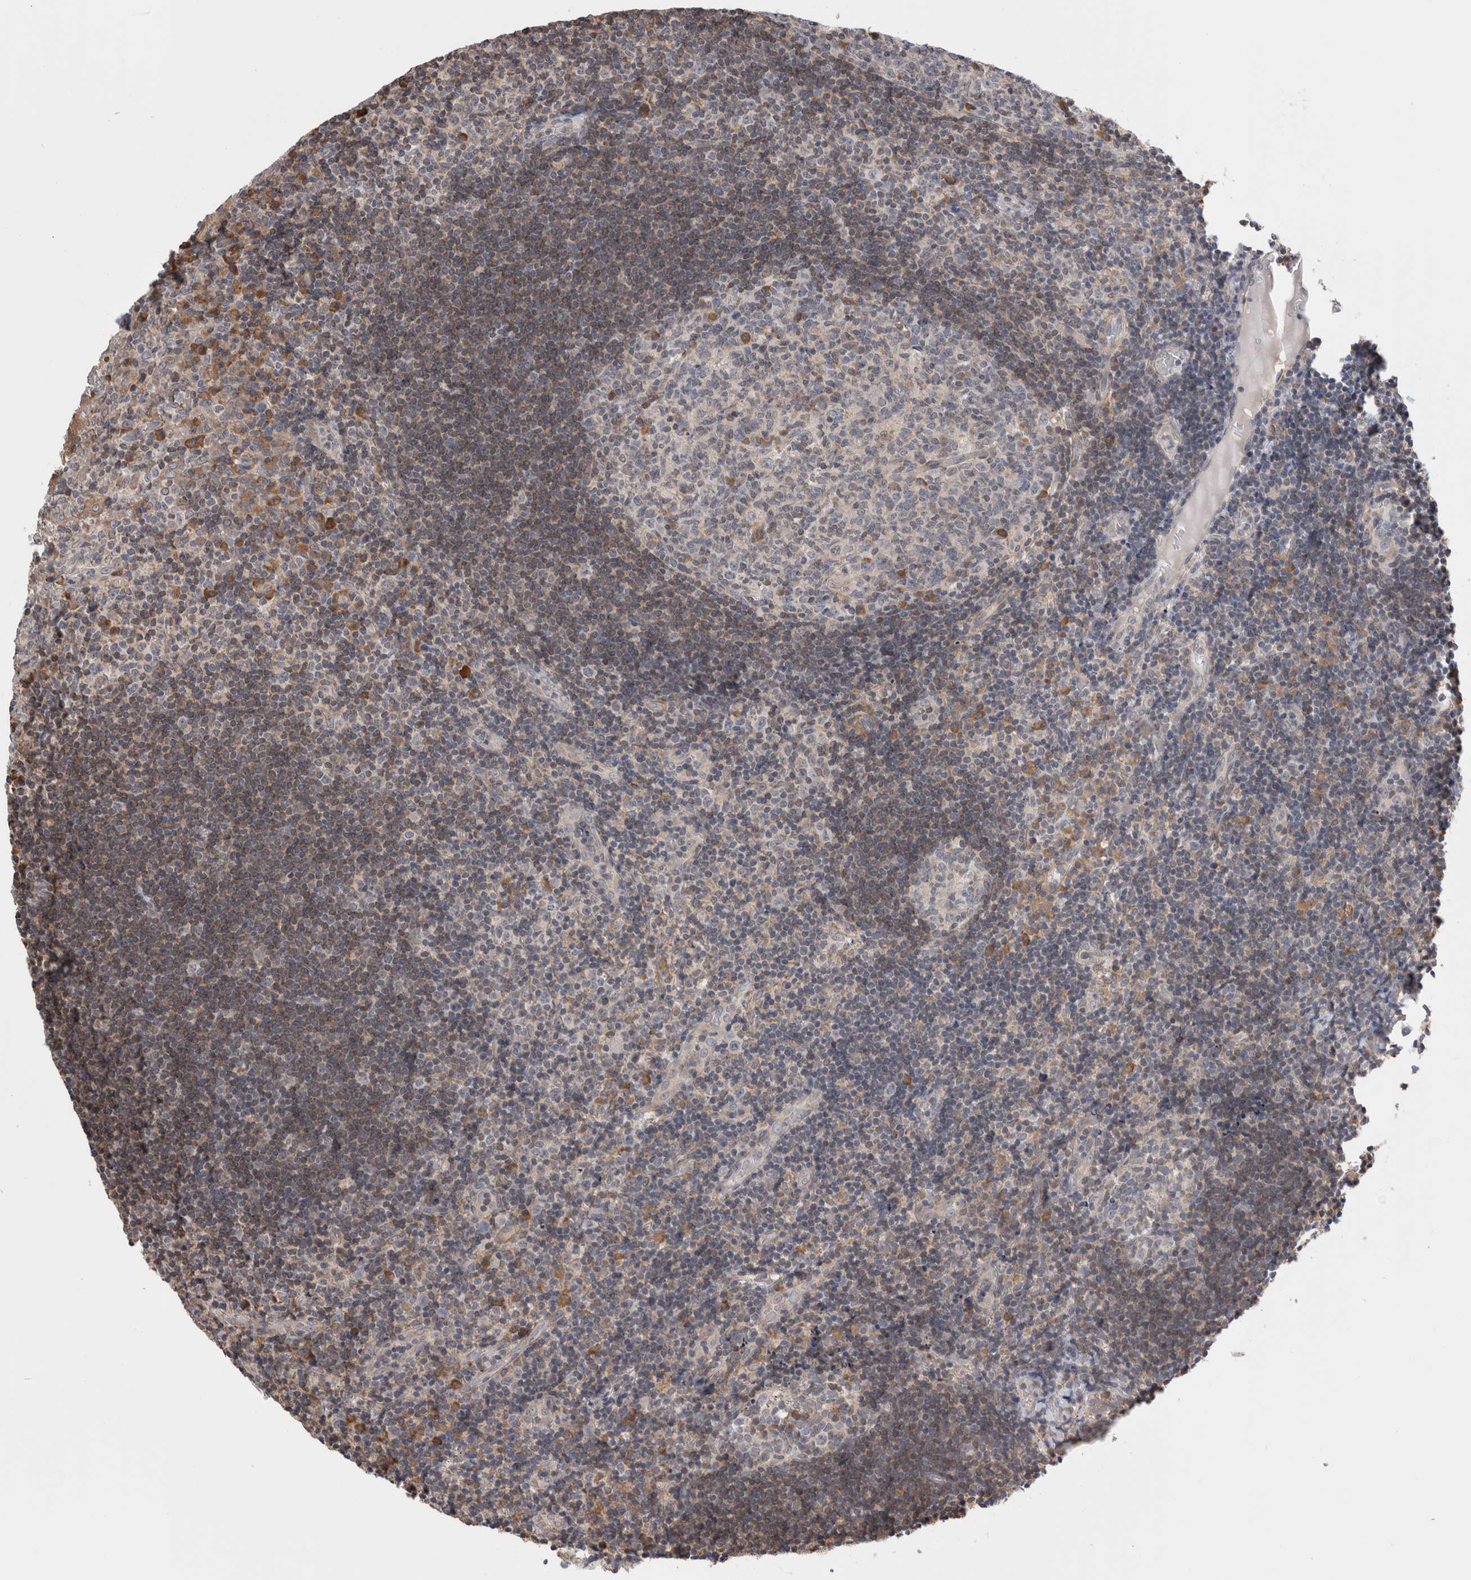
{"staining": {"intensity": "moderate", "quantity": "<25%", "location": "cytoplasmic/membranous"}, "tissue": "tonsil", "cell_type": "Germinal center cells", "image_type": "normal", "snomed": [{"axis": "morphology", "description": "Normal tissue, NOS"}, {"axis": "topography", "description": "Tonsil"}], "caption": "Immunohistochemical staining of normal tonsil demonstrates low levels of moderate cytoplasmic/membranous expression in about <25% of germinal center cells.", "gene": "SMAP2", "patient": {"sex": "female", "age": 40}}